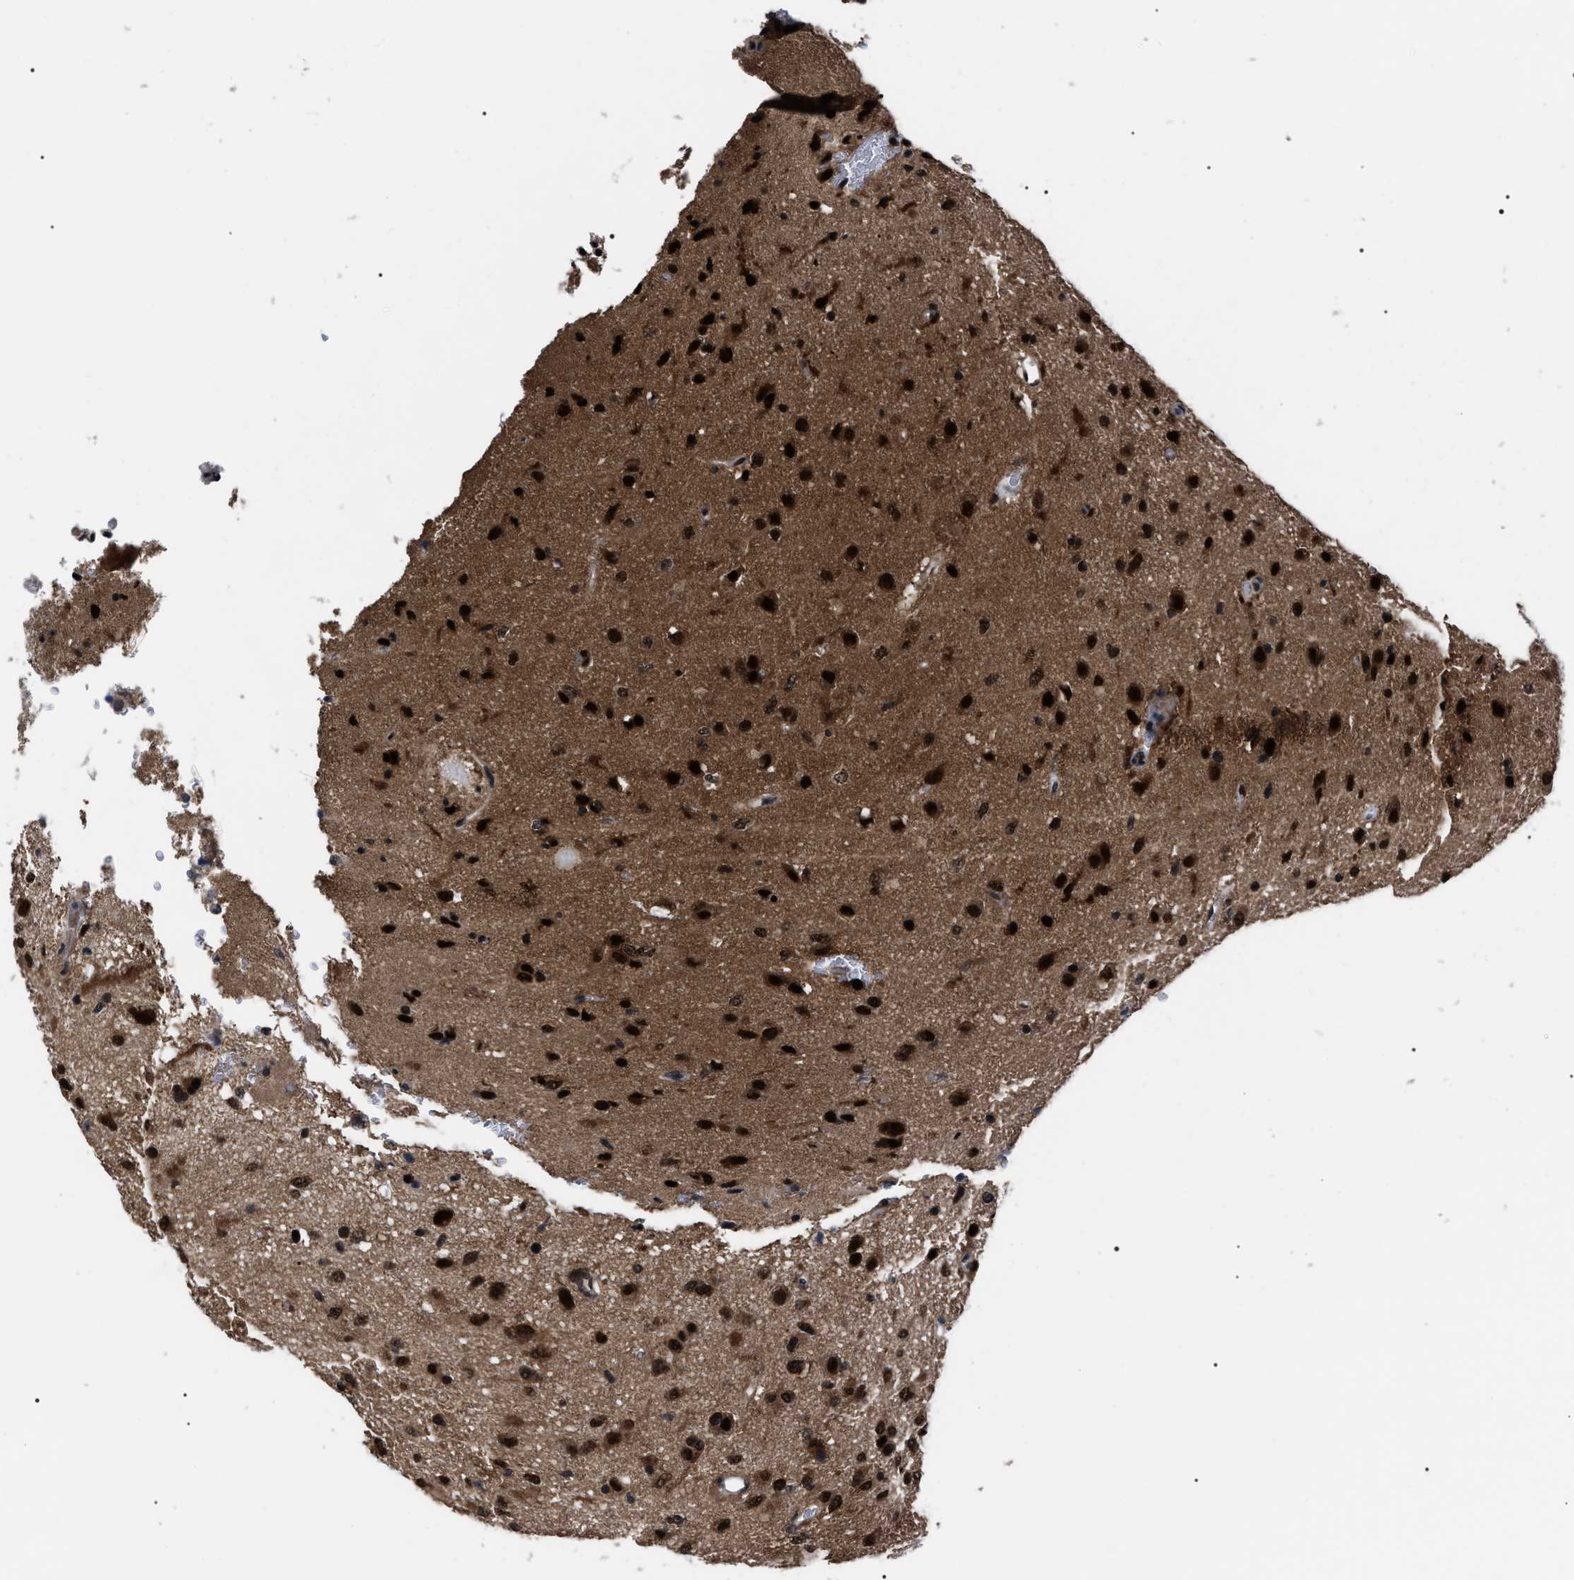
{"staining": {"intensity": "strong", "quantity": ">75%", "location": "cytoplasmic/membranous,nuclear"}, "tissue": "glioma", "cell_type": "Tumor cells", "image_type": "cancer", "snomed": [{"axis": "morphology", "description": "Glioma, malignant, Low grade"}, {"axis": "topography", "description": "Brain"}], "caption": "Strong cytoplasmic/membranous and nuclear positivity for a protein is identified in about >75% of tumor cells of malignant low-grade glioma using immunohistochemistry (IHC).", "gene": "CSNK2A1", "patient": {"sex": "male", "age": 77}}